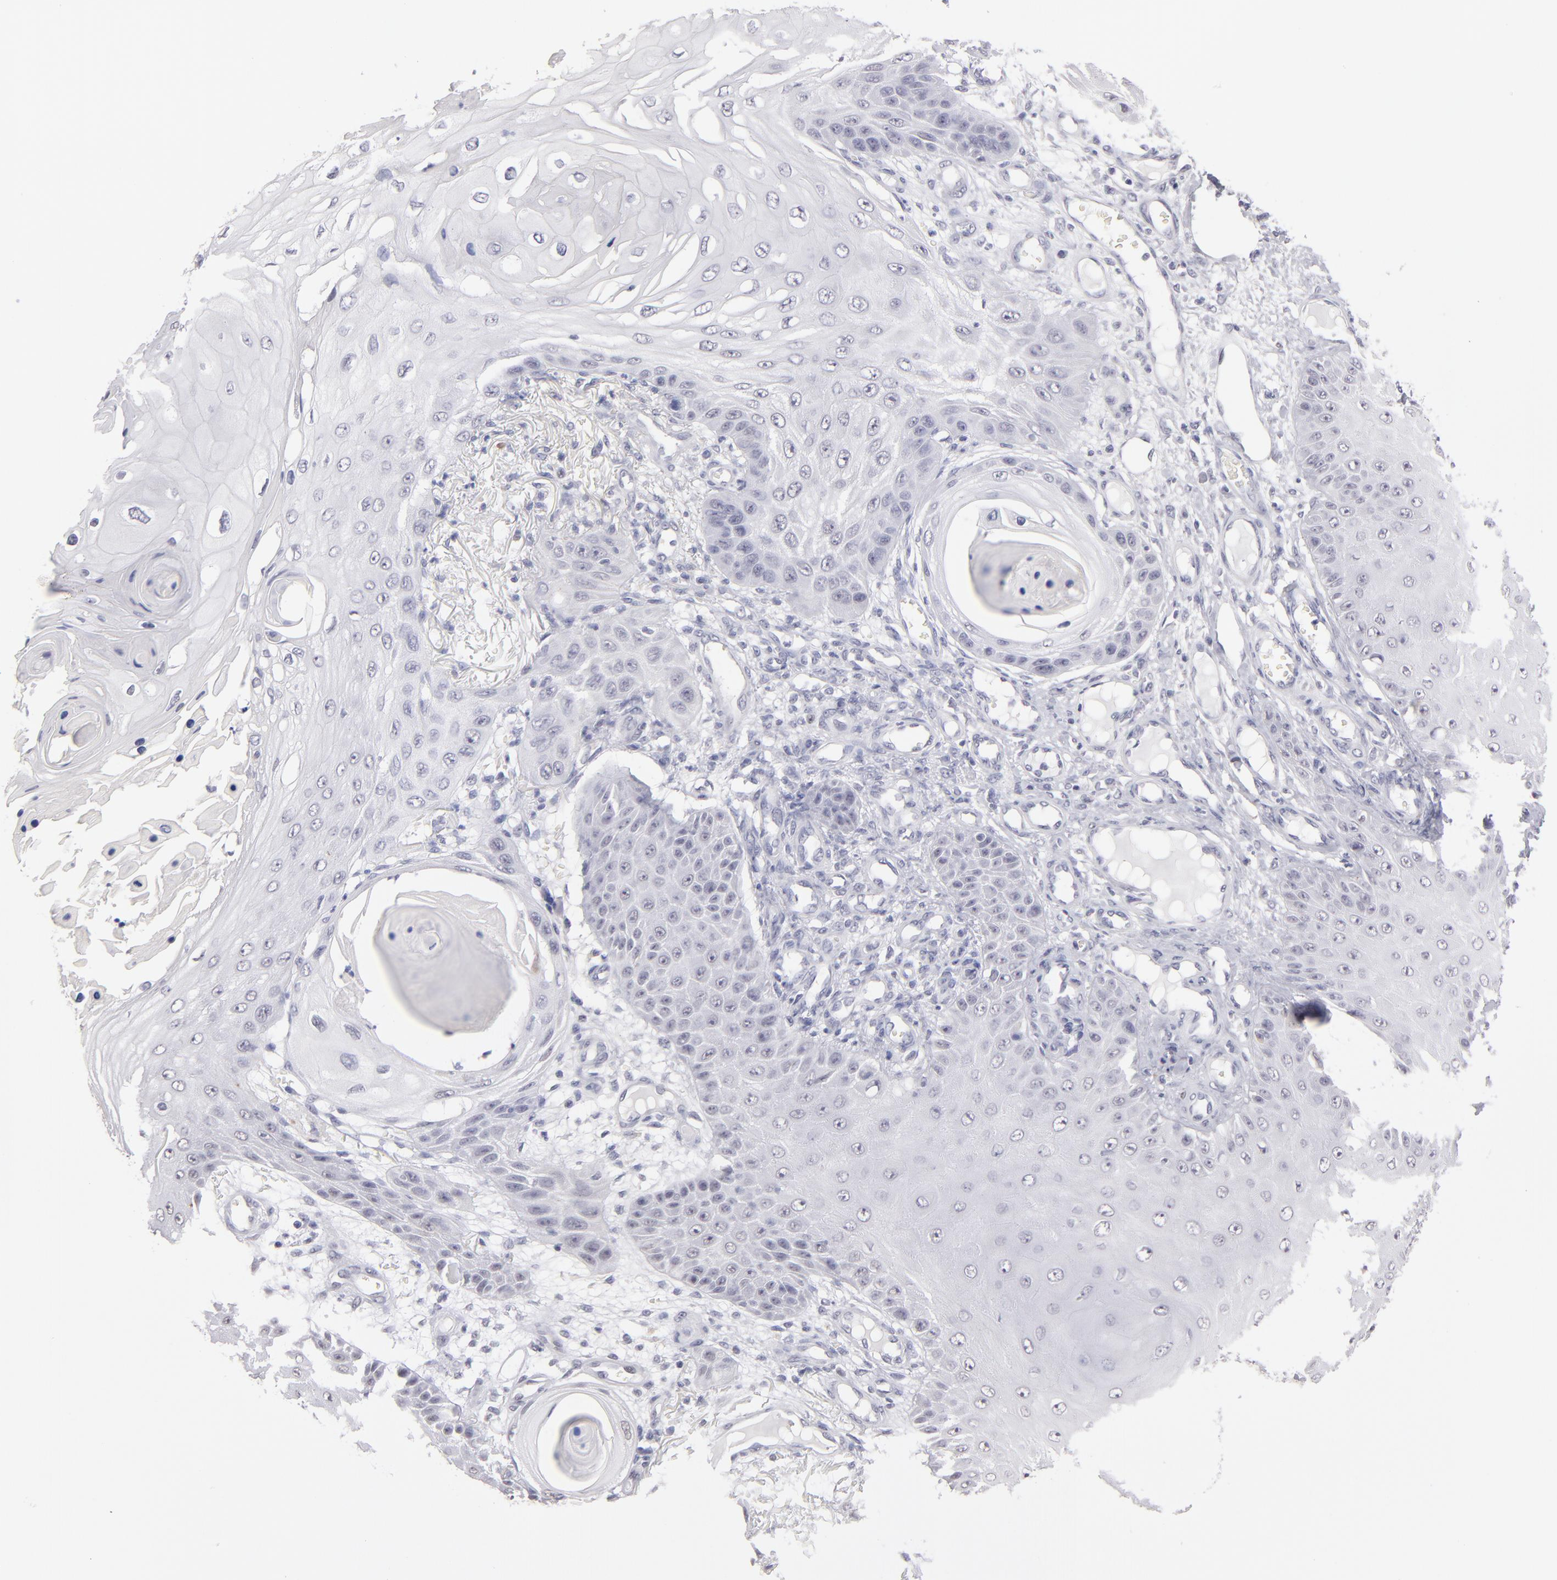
{"staining": {"intensity": "negative", "quantity": "none", "location": "none"}, "tissue": "skin cancer", "cell_type": "Tumor cells", "image_type": "cancer", "snomed": [{"axis": "morphology", "description": "Squamous cell carcinoma, NOS"}, {"axis": "topography", "description": "Skin"}], "caption": "An IHC photomicrograph of squamous cell carcinoma (skin) is shown. There is no staining in tumor cells of squamous cell carcinoma (skin).", "gene": "TEX11", "patient": {"sex": "female", "age": 40}}